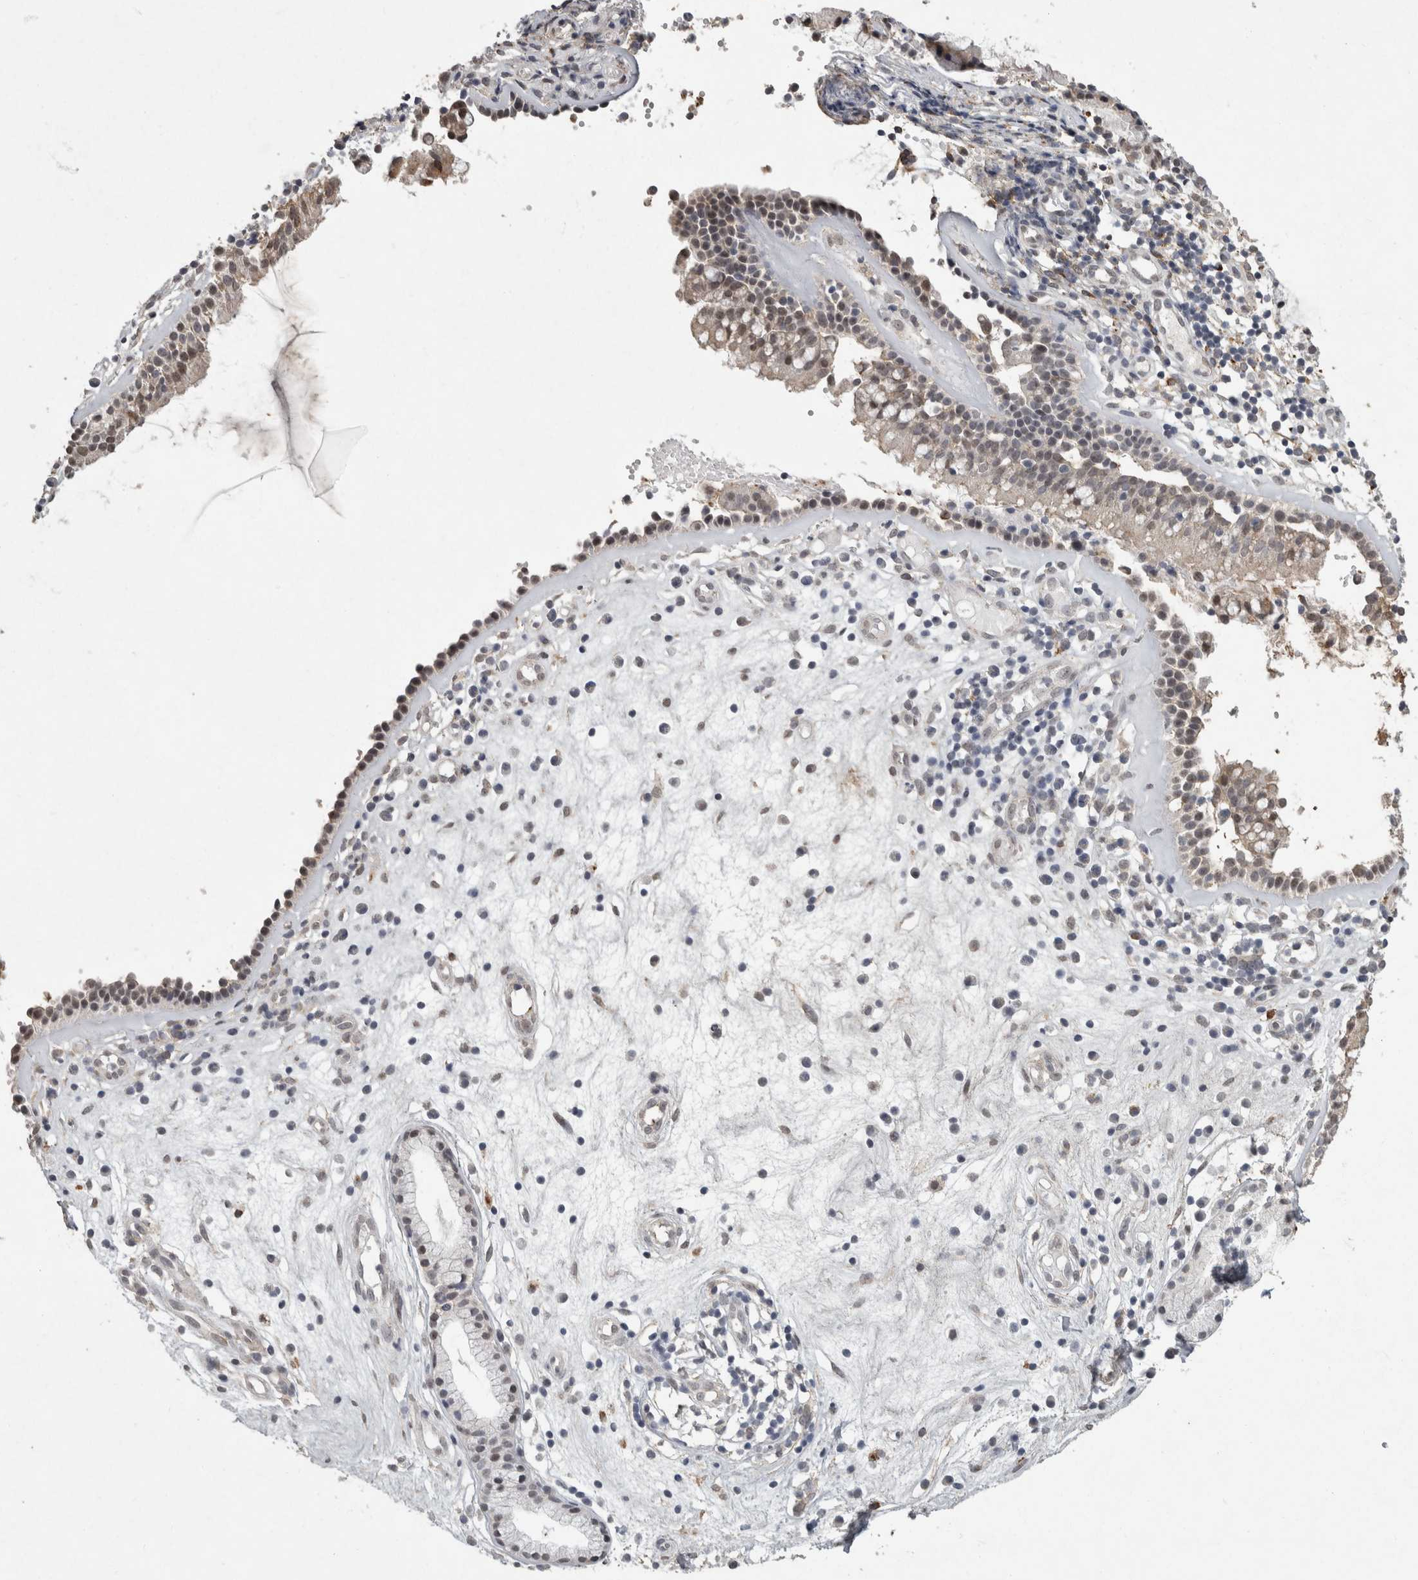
{"staining": {"intensity": "moderate", "quantity": "25%-75%", "location": "nuclear"}, "tissue": "nasopharynx", "cell_type": "Respiratory epithelial cells", "image_type": "normal", "snomed": [{"axis": "morphology", "description": "Normal tissue, NOS"}, {"axis": "topography", "description": "Nasopharynx"}], "caption": "Immunohistochemistry (IHC) (DAB (3,3'-diaminobenzidine)) staining of benign nasopharynx exhibits moderate nuclear protein positivity in about 25%-75% of respiratory epithelial cells. The protein is shown in brown color, while the nuclei are stained blue.", "gene": "MEP1A", "patient": {"sex": "female", "age": 39}}